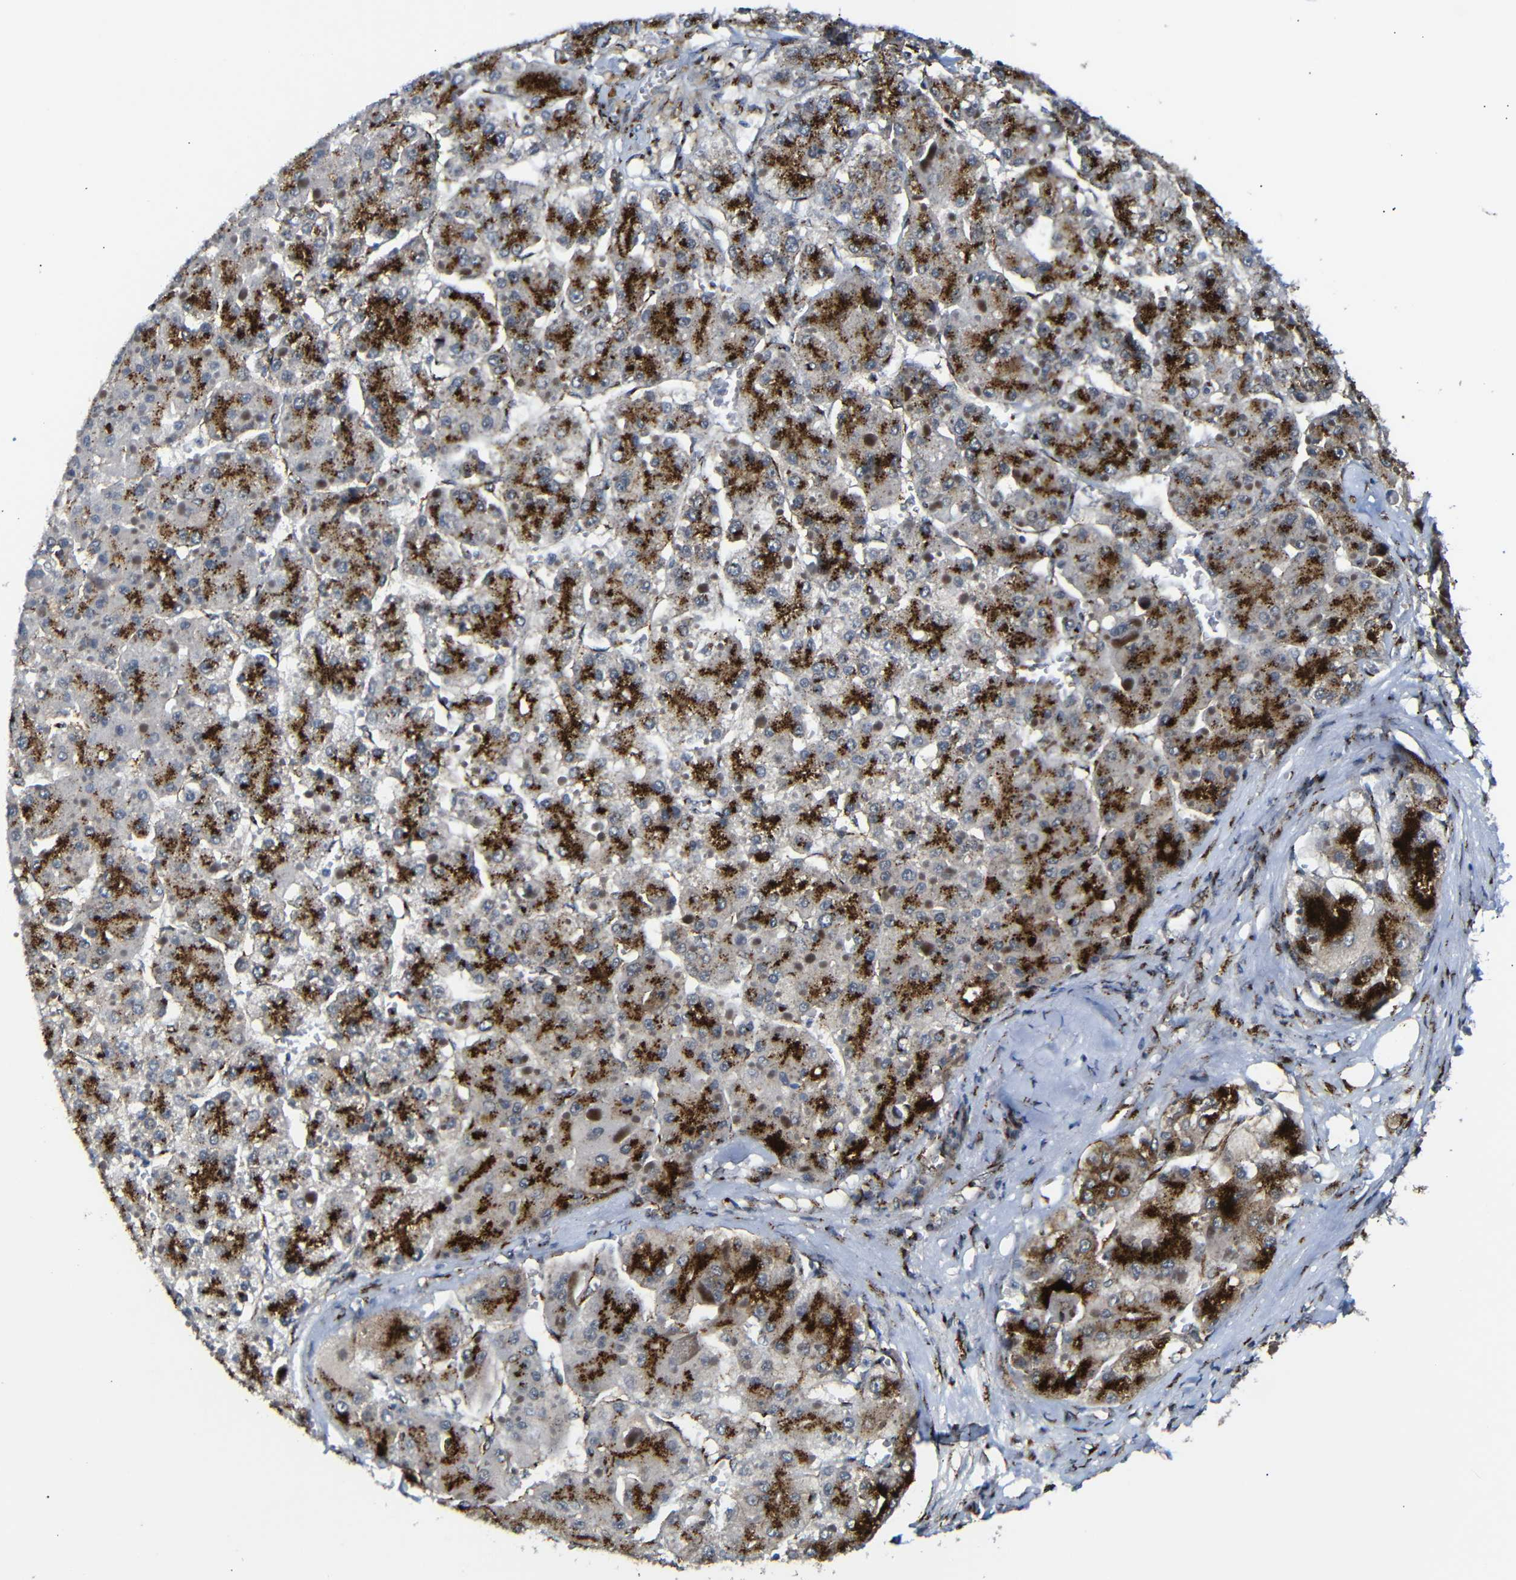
{"staining": {"intensity": "strong", "quantity": ">75%", "location": "cytoplasmic/membranous"}, "tissue": "liver cancer", "cell_type": "Tumor cells", "image_type": "cancer", "snomed": [{"axis": "morphology", "description": "Carcinoma, Hepatocellular, NOS"}, {"axis": "topography", "description": "Liver"}], "caption": "Liver hepatocellular carcinoma was stained to show a protein in brown. There is high levels of strong cytoplasmic/membranous expression in about >75% of tumor cells. The protein is shown in brown color, while the nuclei are stained blue.", "gene": "TGOLN2", "patient": {"sex": "female", "age": 73}}